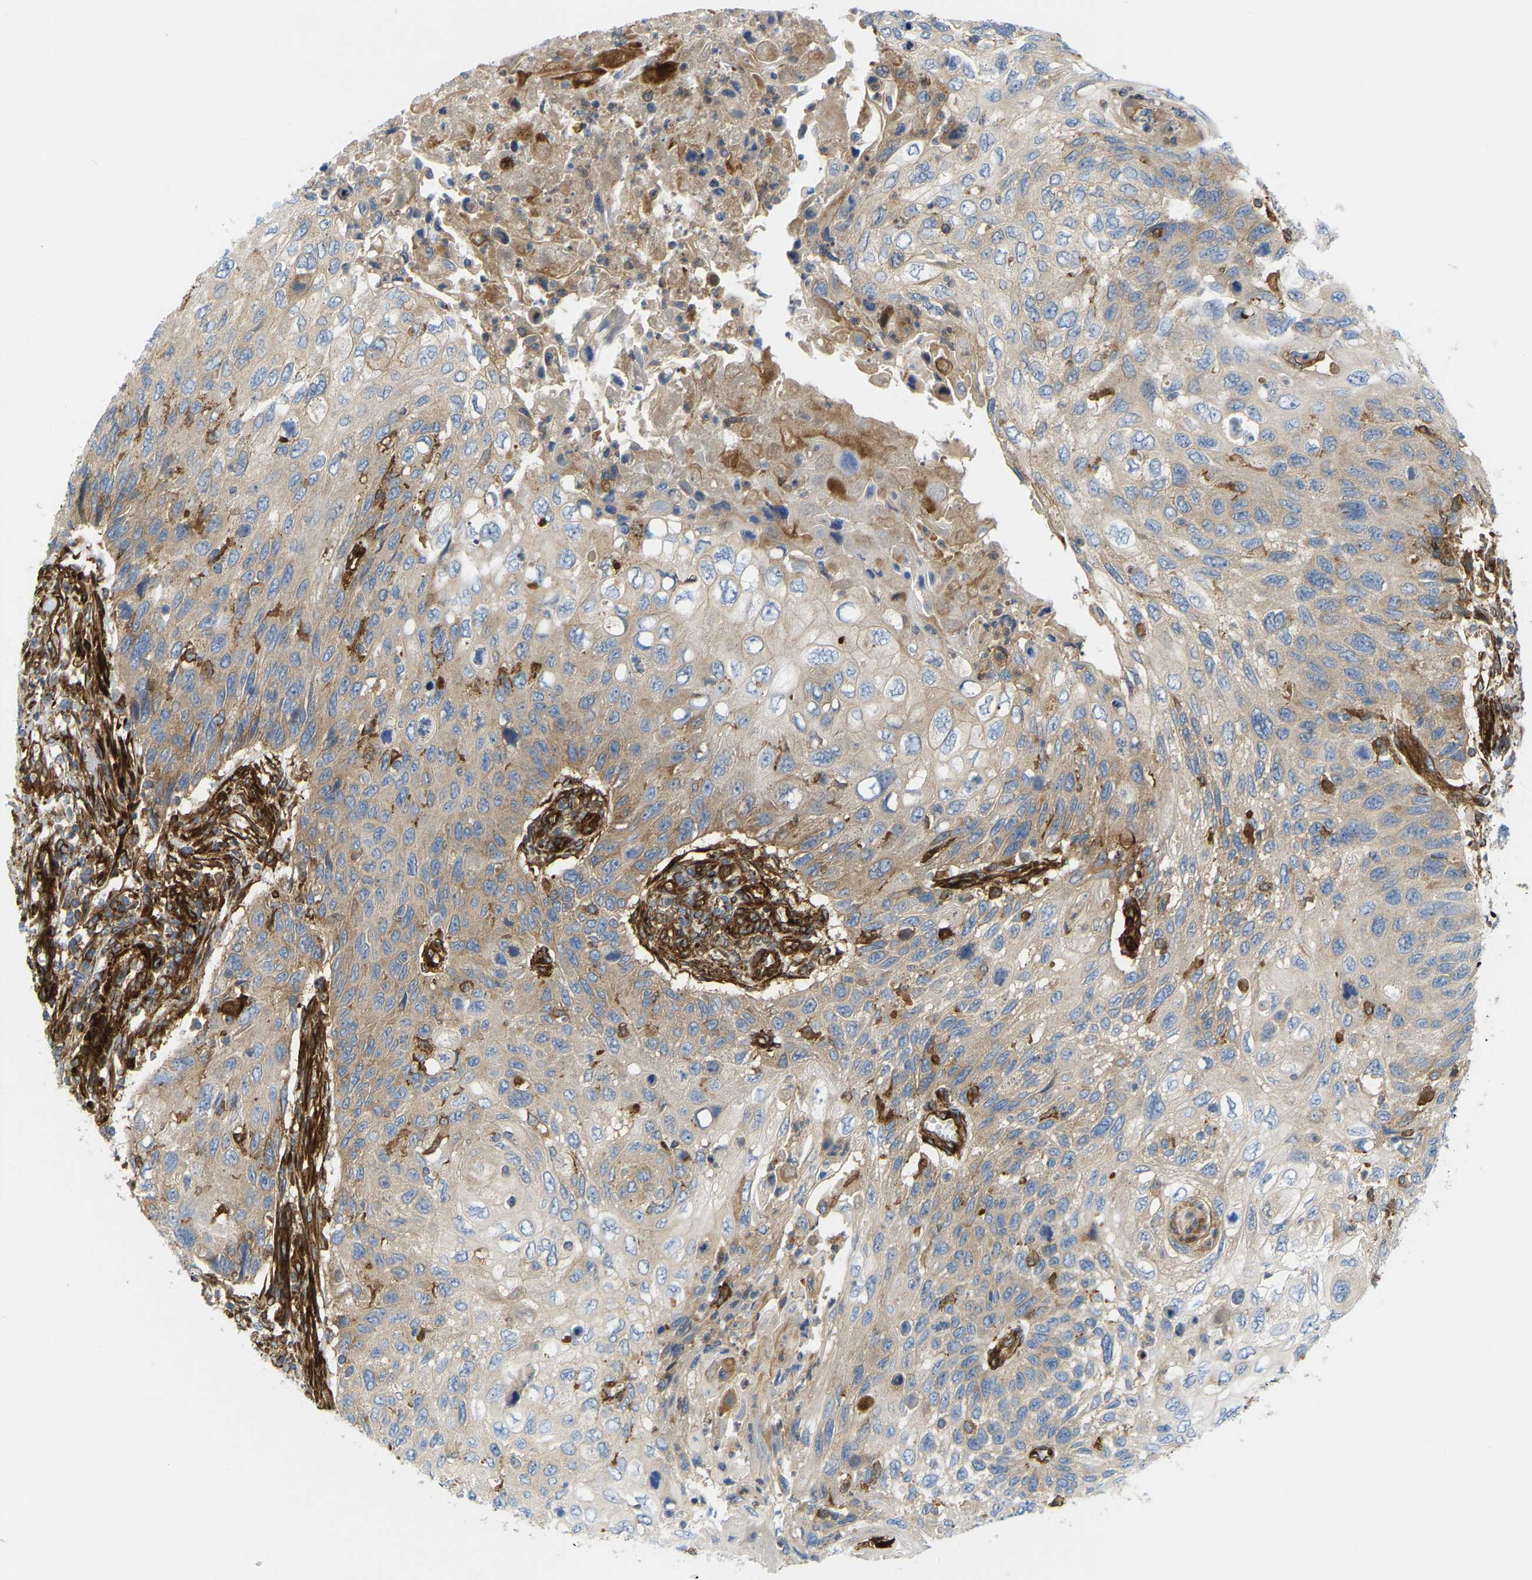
{"staining": {"intensity": "weak", "quantity": "25%-75%", "location": "cytoplasmic/membranous"}, "tissue": "cervical cancer", "cell_type": "Tumor cells", "image_type": "cancer", "snomed": [{"axis": "morphology", "description": "Squamous cell carcinoma, NOS"}, {"axis": "topography", "description": "Cervix"}], "caption": "Cervical cancer (squamous cell carcinoma) was stained to show a protein in brown. There is low levels of weak cytoplasmic/membranous positivity in approximately 25%-75% of tumor cells.", "gene": "PICALM", "patient": {"sex": "female", "age": 70}}